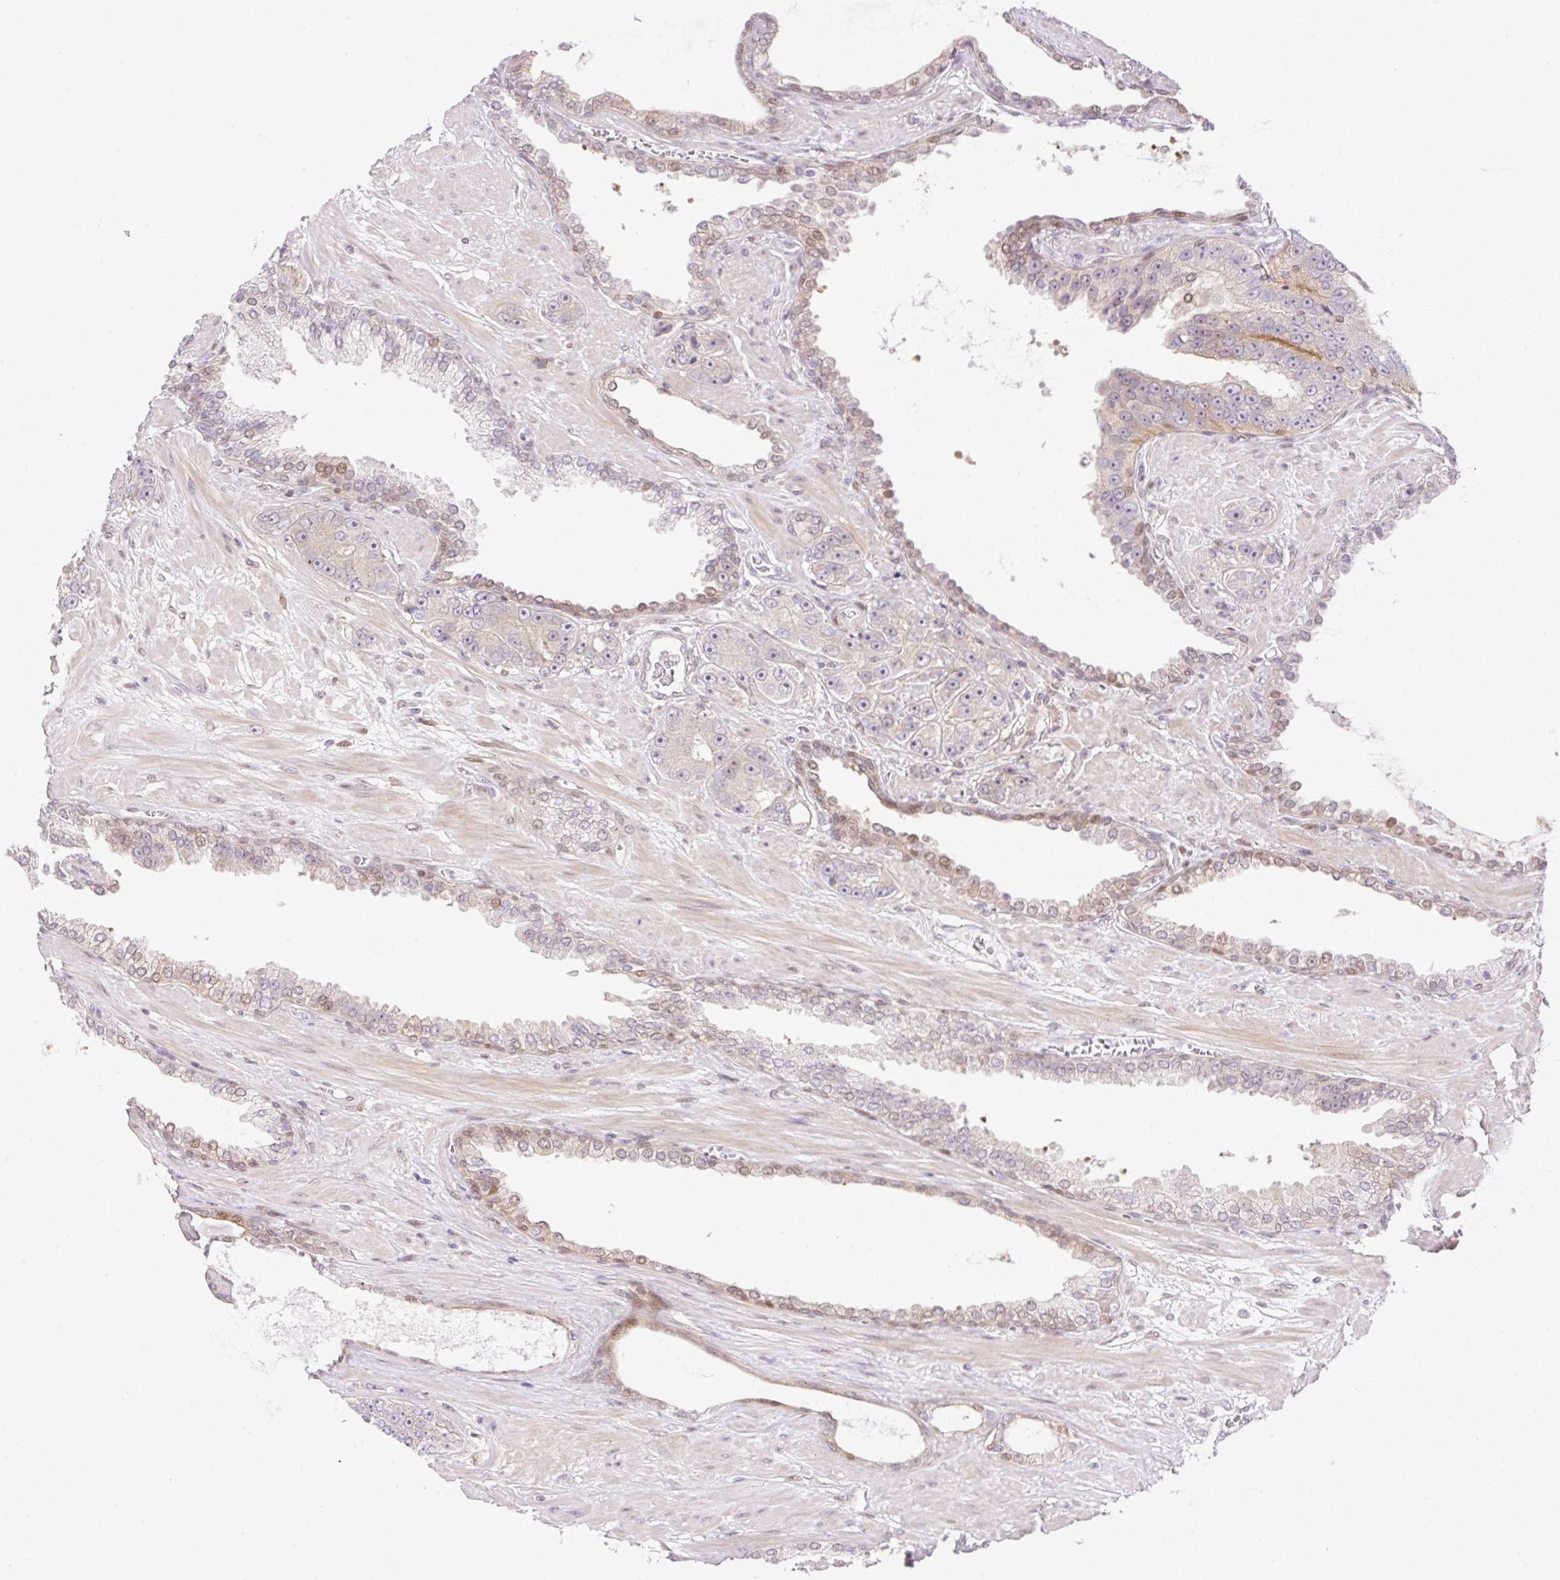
{"staining": {"intensity": "negative", "quantity": "none", "location": "none"}, "tissue": "prostate cancer", "cell_type": "Tumor cells", "image_type": "cancer", "snomed": [{"axis": "morphology", "description": "Adenocarcinoma, High grade"}, {"axis": "topography", "description": "Prostate"}], "caption": "Tumor cells are negative for protein expression in human prostate cancer (adenocarcinoma (high-grade)).", "gene": "ZFP41", "patient": {"sex": "male", "age": 71}}